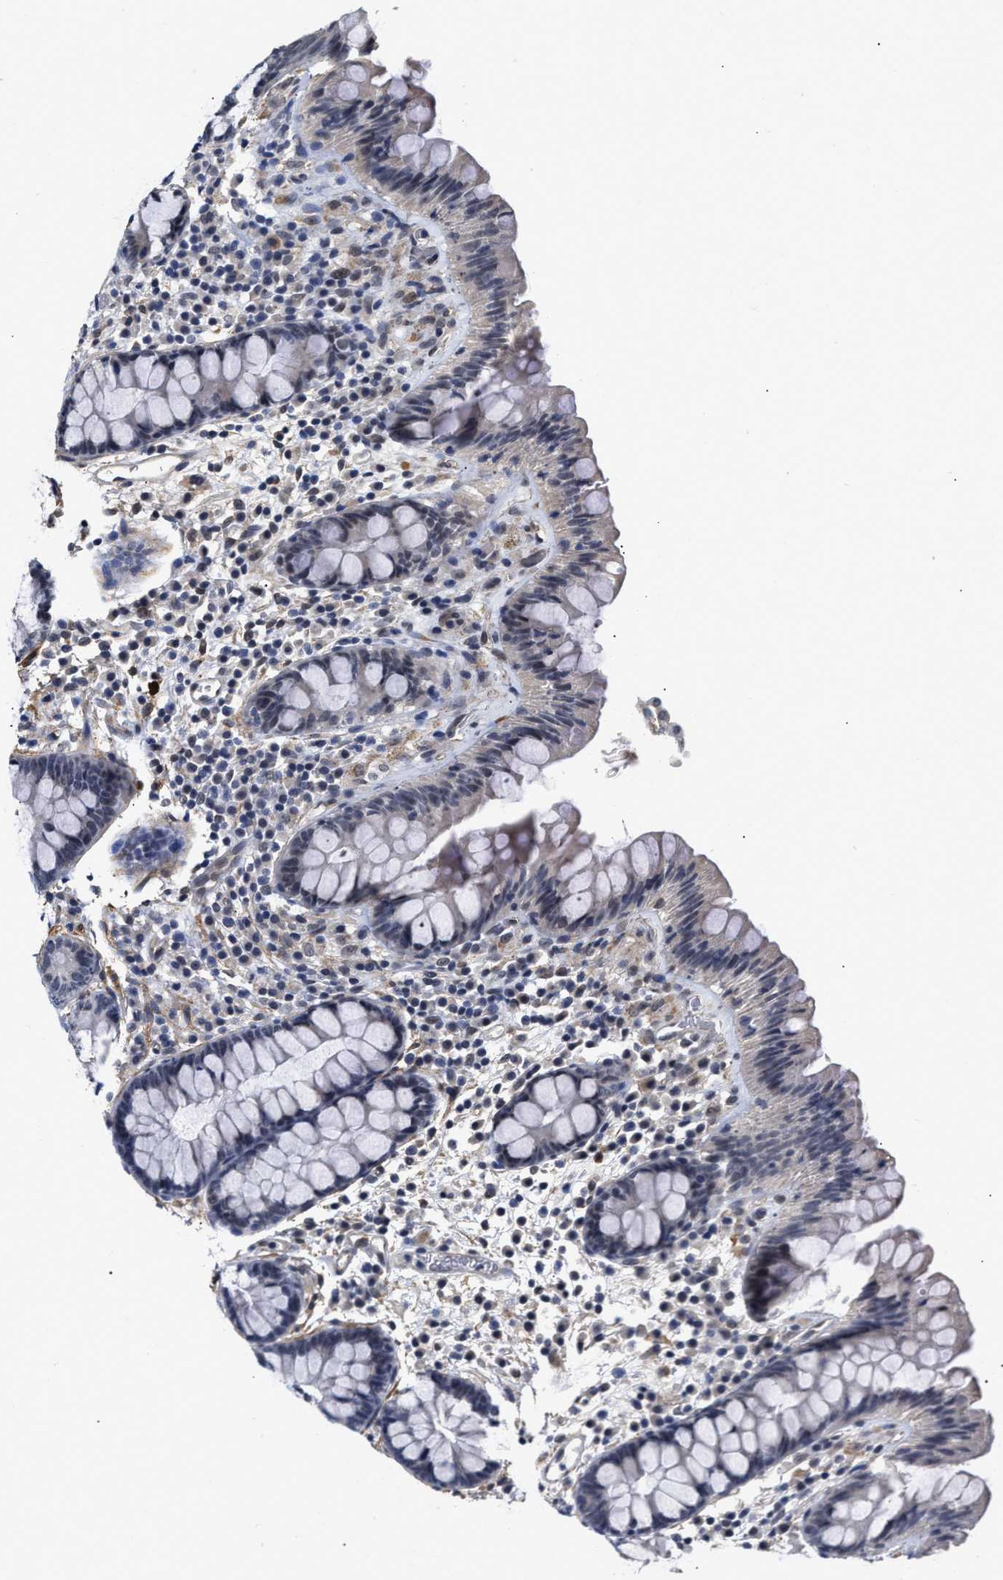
{"staining": {"intensity": "weak", "quantity": ">75%", "location": "cytoplasmic/membranous"}, "tissue": "colon", "cell_type": "Endothelial cells", "image_type": "normal", "snomed": [{"axis": "morphology", "description": "Normal tissue, NOS"}, {"axis": "topography", "description": "Colon"}], "caption": "Colon stained with DAB immunohistochemistry (IHC) exhibits low levels of weak cytoplasmic/membranous expression in approximately >75% of endothelial cells.", "gene": "AHNAK2", "patient": {"sex": "female", "age": 80}}